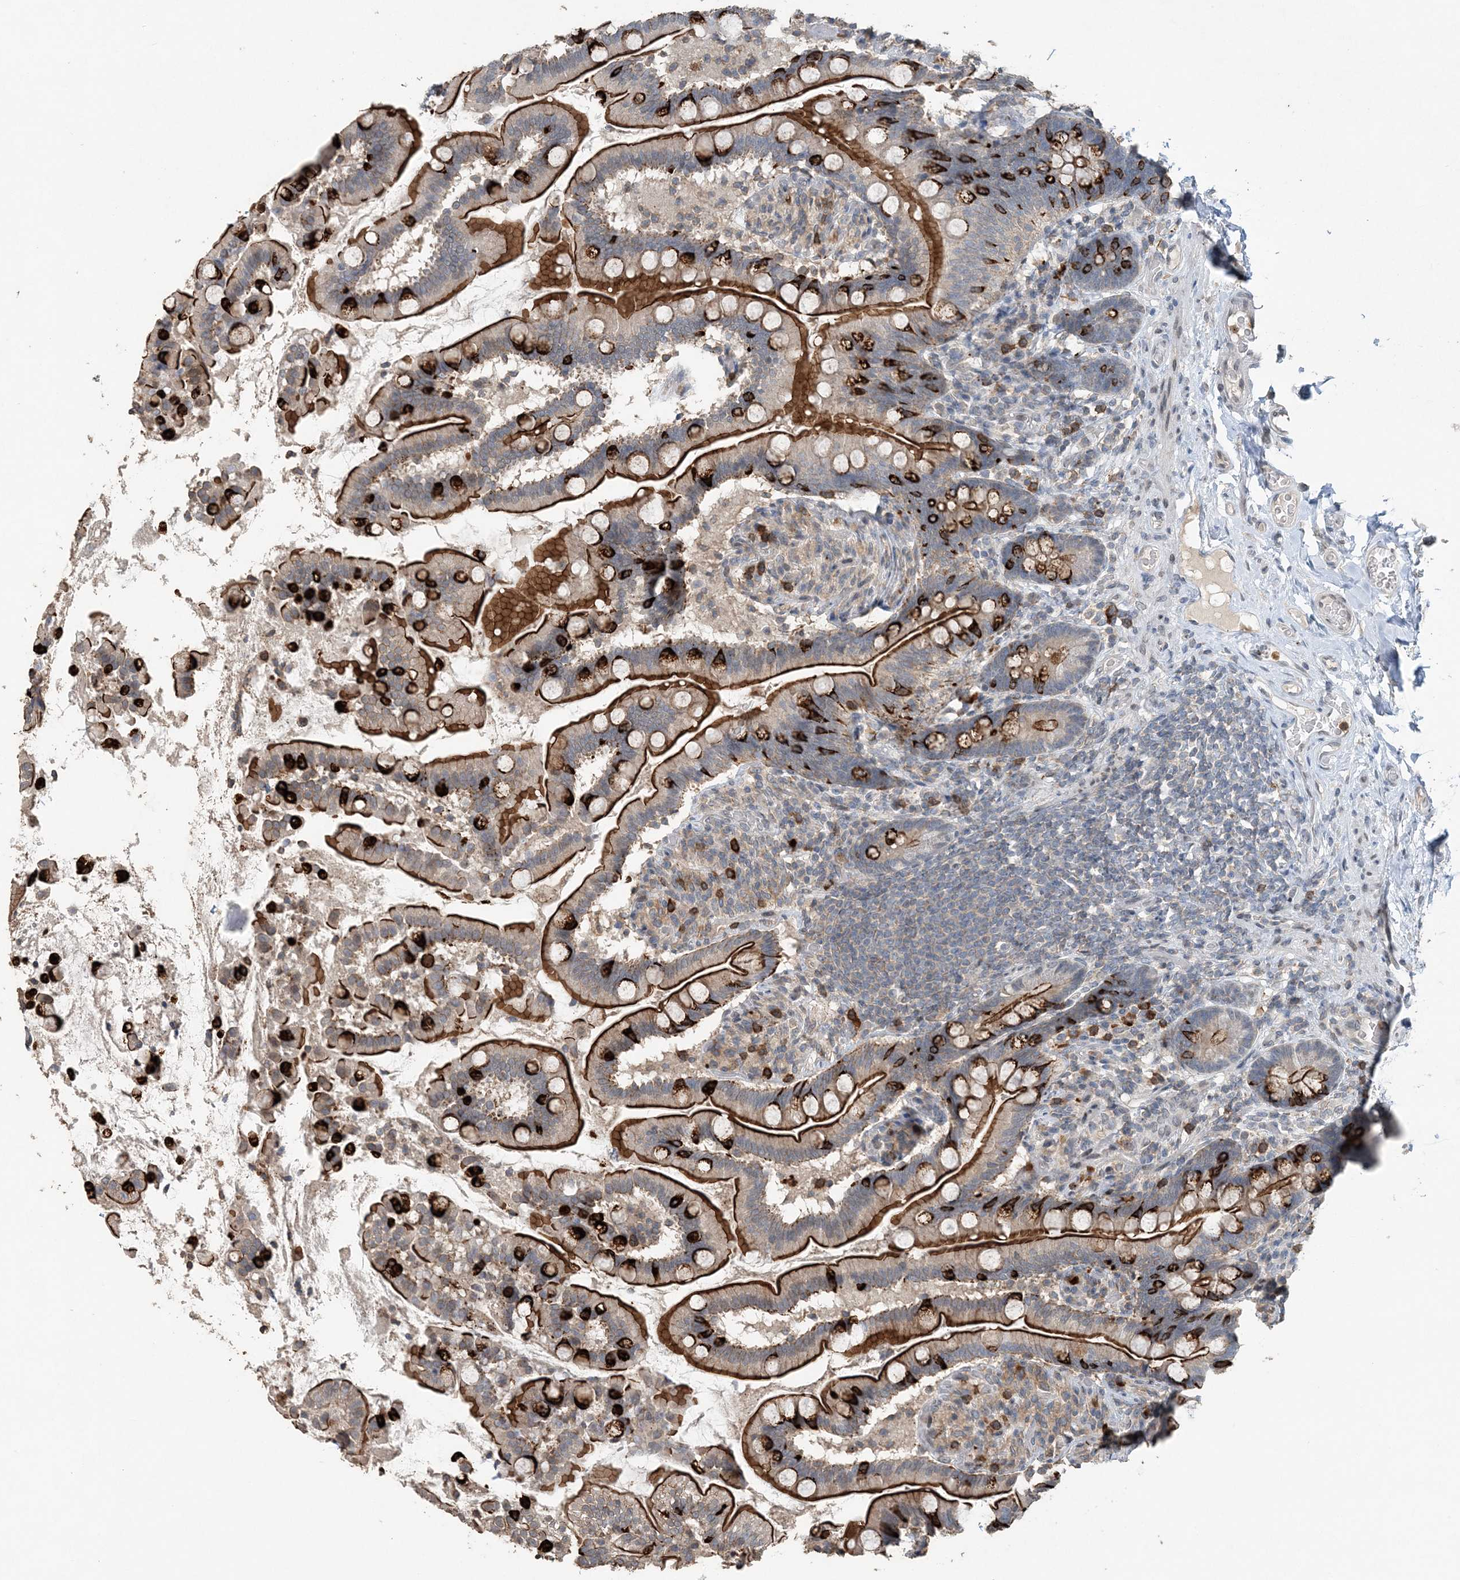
{"staining": {"intensity": "strong", "quantity": "25%-75%", "location": "cytoplasmic/membranous"}, "tissue": "small intestine", "cell_type": "Glandular cells", "image_type": "normal", "snomed": [{"axis": "morphology", "description": "Normal tissue, NOS"}, {"axis": "topography", "description": "Small intestine"}], "caption": "Immunohistochemistry image of unremarkable small intestine: small intestine stained using IHC demonstrates high levels of strong protein expression localized specifically in the cytoplasmic/membranous of glandular cells, appearing as a cytoplasmic/membranous brown color.", "gene": "FAM110A", "patient": {"sex": "female", "age": 64}}